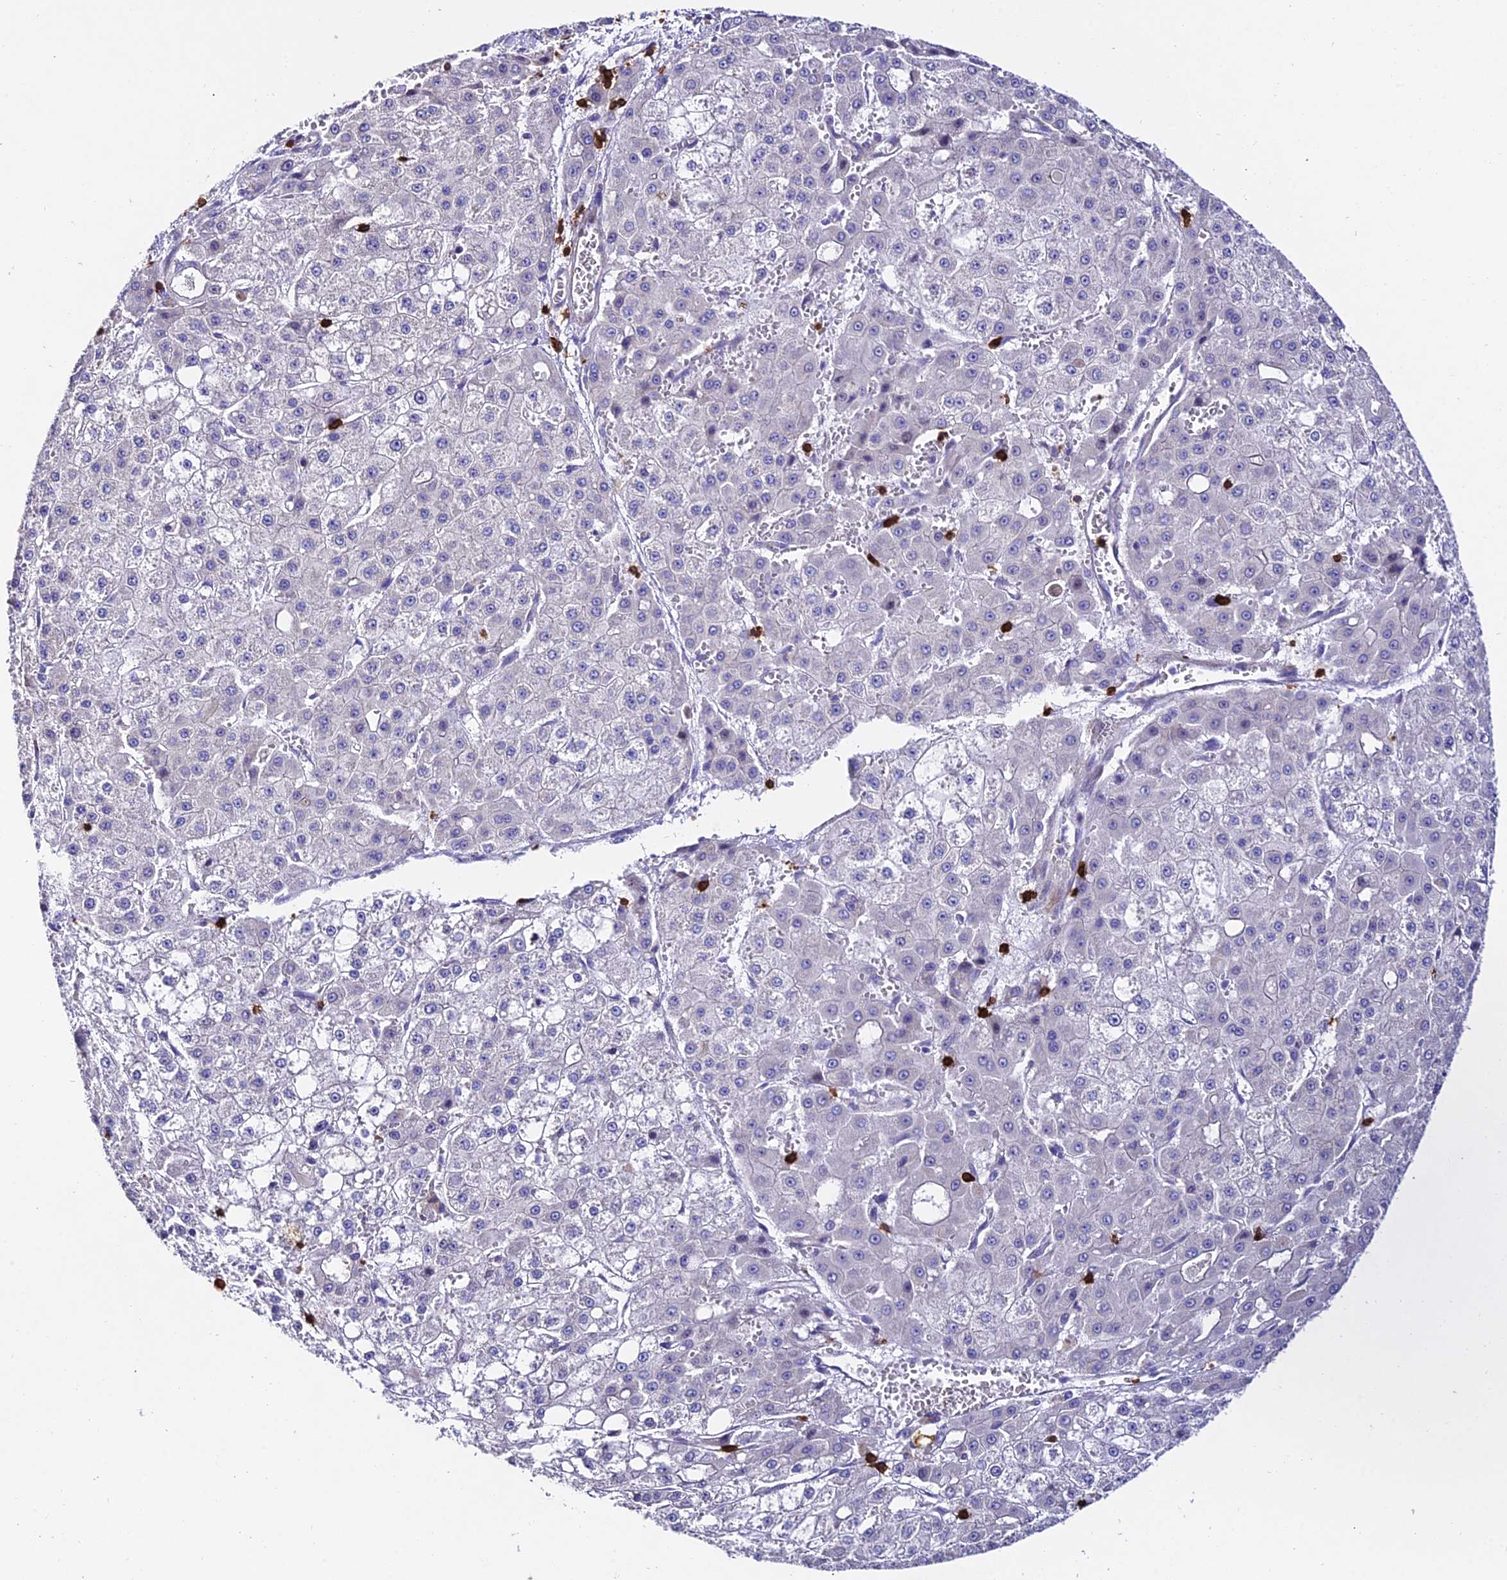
{"staining": {"intensity": "negative", "quantity": "none", "location": "none"}, "tissue": "liver cancer", "cell_type": "Tumor cells", "image_type": "cancer", "snomed": [{"axis": "morphology", "description": "Carcinoma, Hepatocellular, NOS"}, {"axis": "topography", "description": "Liver"}], "caption": "An image of human liver cancer (hepatocellular carcinoma) is negative for staining in tumor cells.", "gene": "PTPRCAP", "patient": {"sex": "male", "age": 47}}